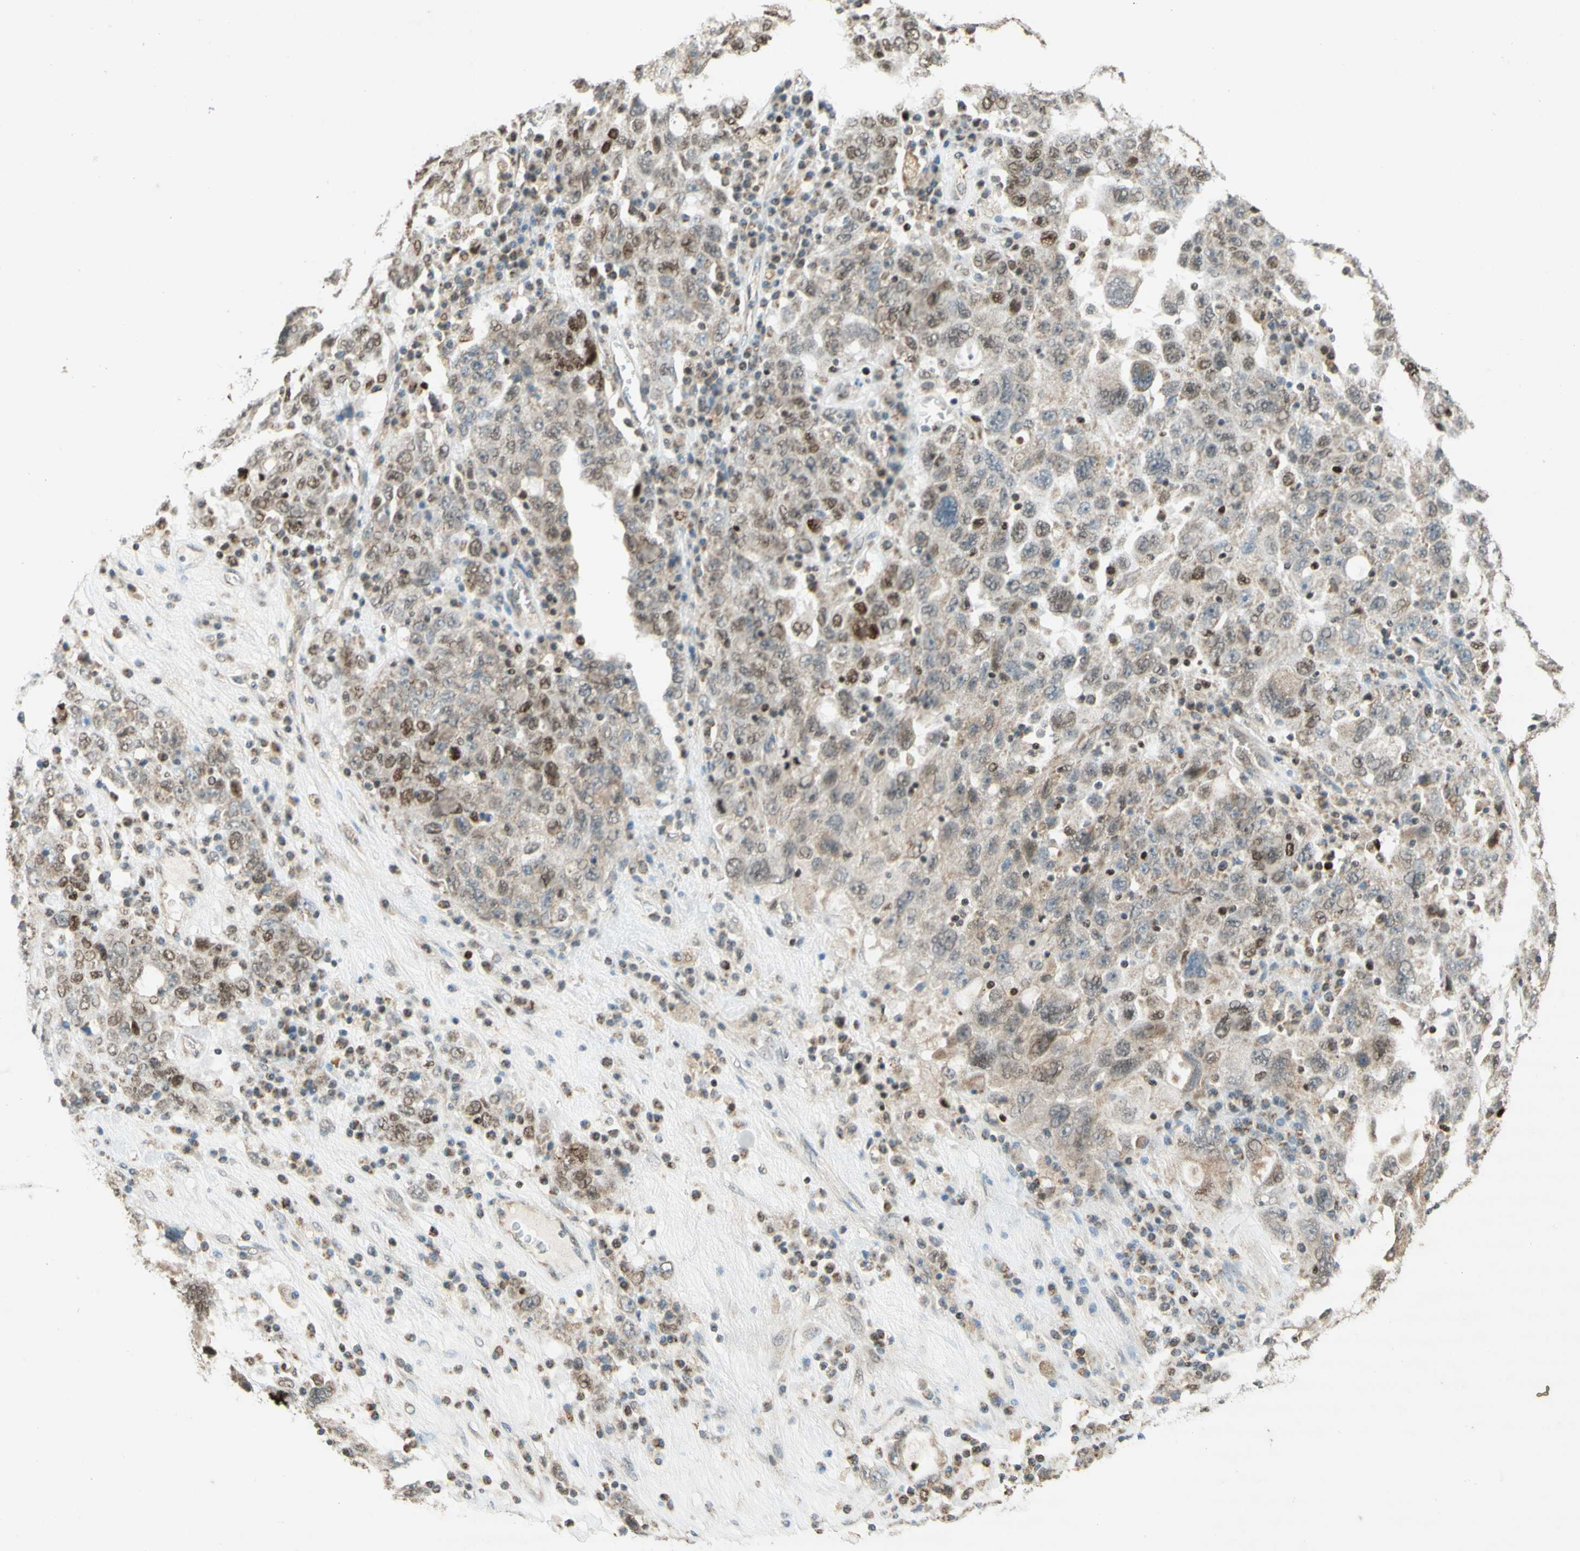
{"staining": {"intensity": "moderate", "quantity": "25%-75%", "location": "nuclear"}, "tissue": "ovarian cancer", "cell_type": "Tumor cells", "image_type": "cancer", "snomed": [{"axis": "morphology", "description": "Carcinoma, endometroid"}, {"axis": "topography", "description": "Ovary"}], "caption": "Ovarian endometroid carcinoma stained with a brown dye demonstrates moderate nuclear positive positivity in about 25%-75% of tumor cells.", "gene": "DNMT3A", "patient": {"sex": "female", "age": 62}}